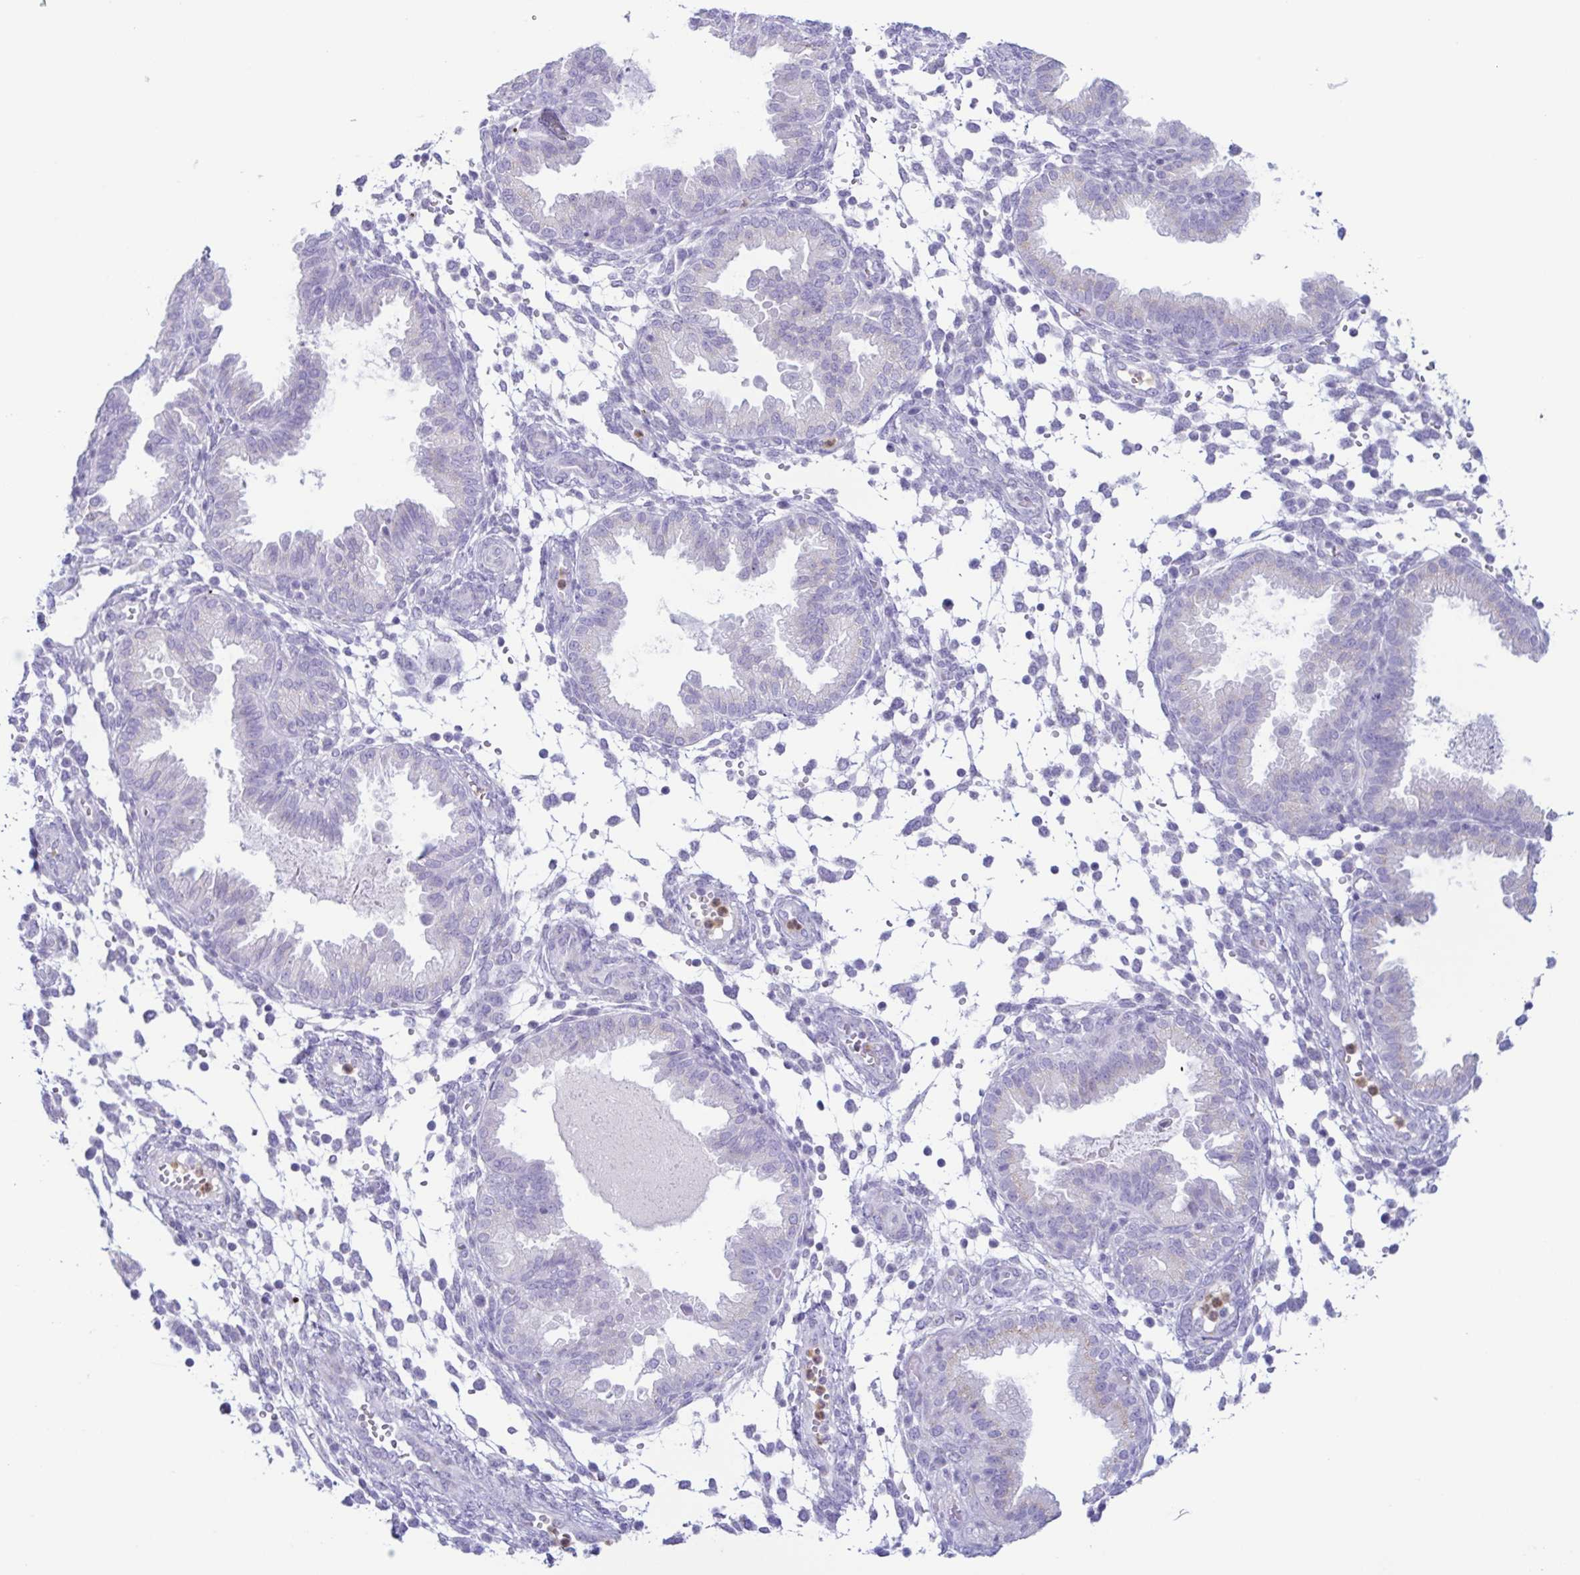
{"staining": {"intensity": "negative", "quantity": "none", "location": "none"}, "tissue": "endometrium", "cell_type": "Cells in endometrial stroma", "image_type": "normal", "snomed": [{"axis": "morphology", "description": "Normal tissue, NOS"}, {"axis": "topography", "description": "Endometrium"}], "caption": "Immunohistochemical staining of benign endometrium displays no significant positivity in cells in endometrial stroma.", "gene": "AZU1", "patient": {"sex": "female", "age": 33}}